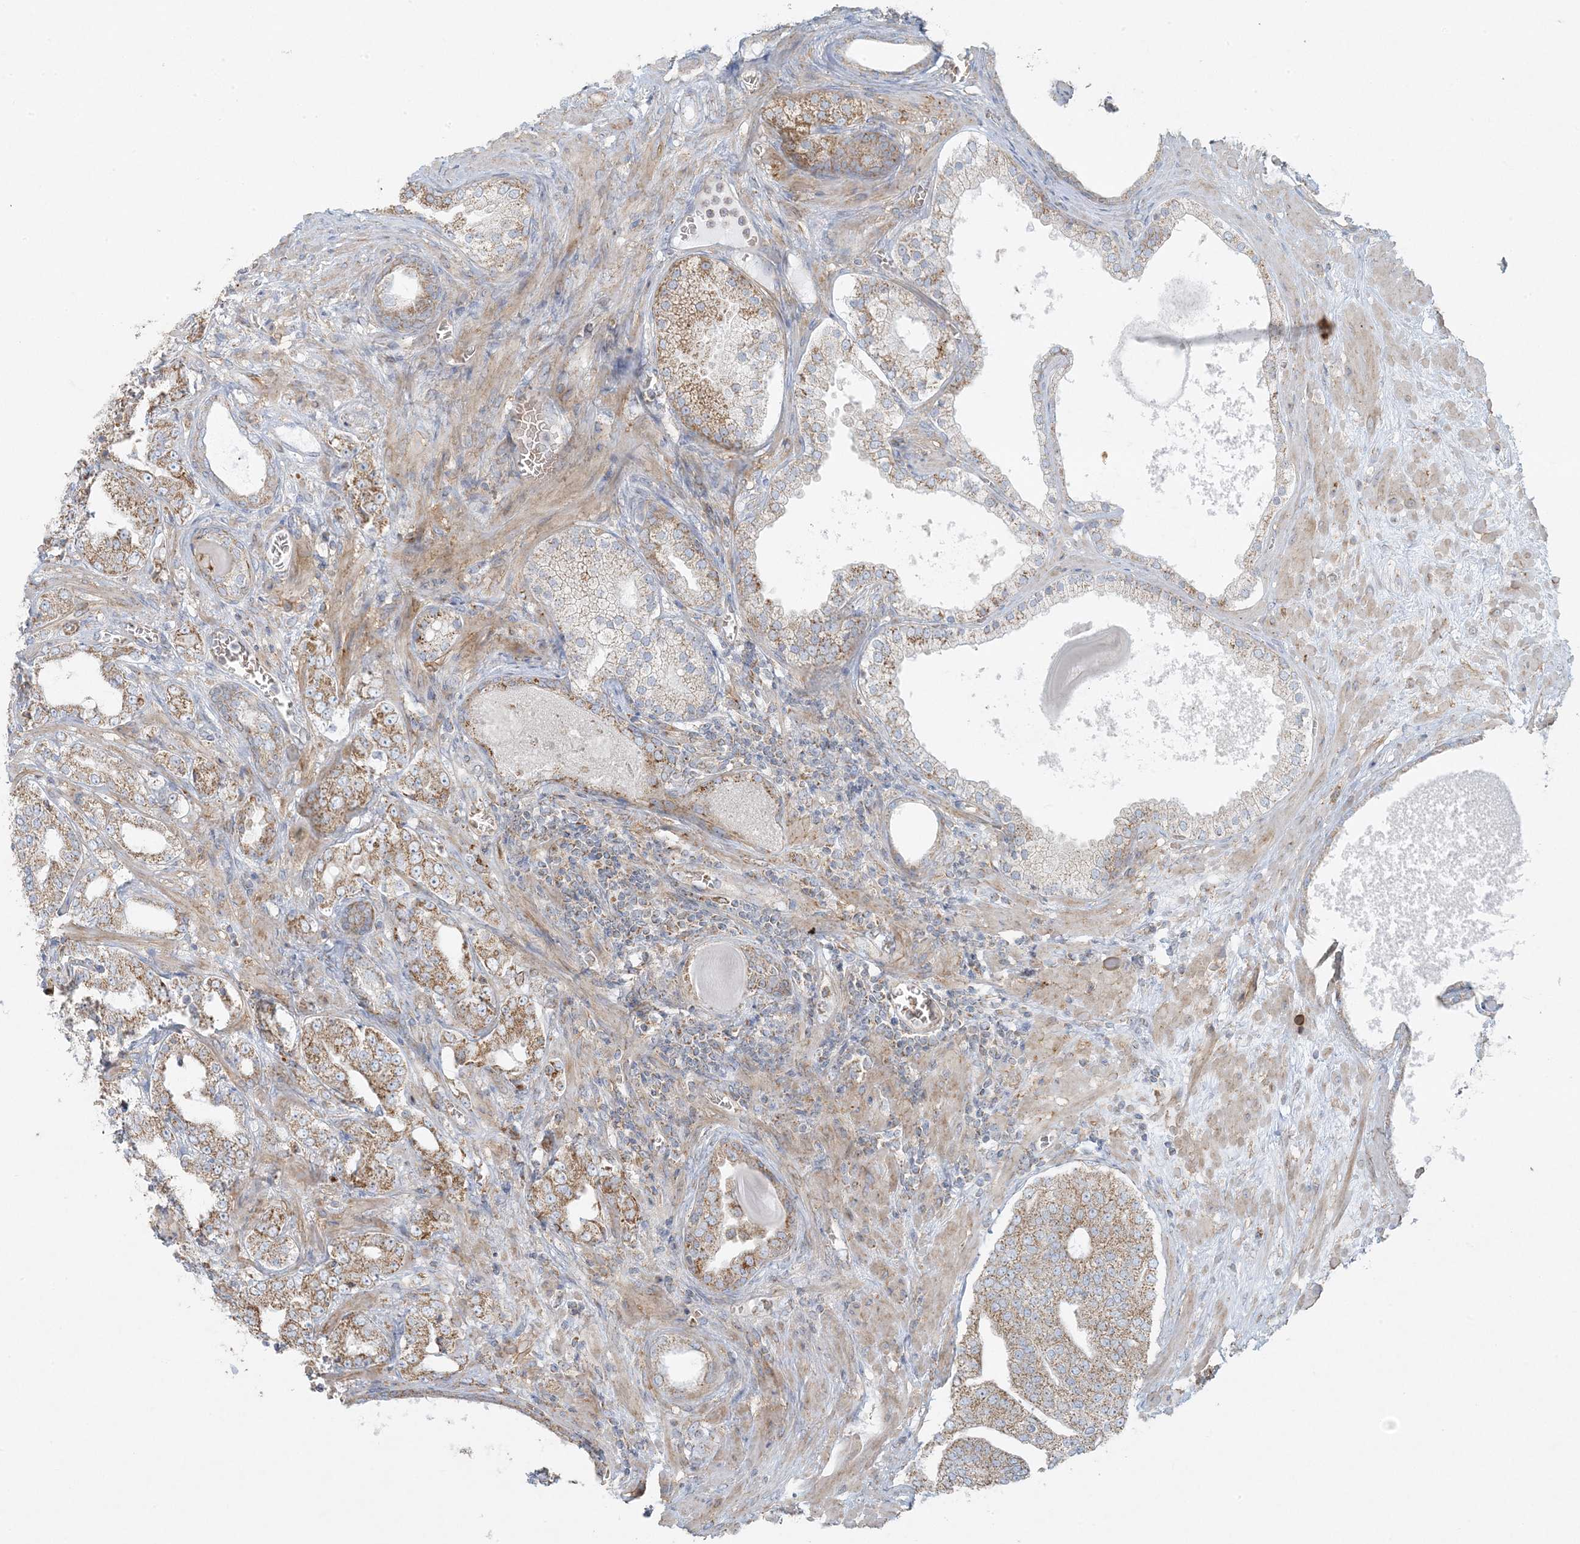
{"staining": {"intensity": "moderate", "quantity": ">75%", "location": "cytoplasmic/membranous"}, "tissue": "prostate cancer", "cell_type": "Tumor cells", "image_type": "cancer", "snomed": [{"axis": "morphology", "description": "Adenocarcinoma, High grade"}, {"axis": "topography", "description": "Prostate"}], "caption": "Brown immunohistochemical staining in human prostate adenocarcinoma (high-grade) reveals moderate cytoplasmic/membranous expression in approximately >75% of tumor cells.", "gene": "PIK3R4", "patient": {"sex": "male", "age": 64}}